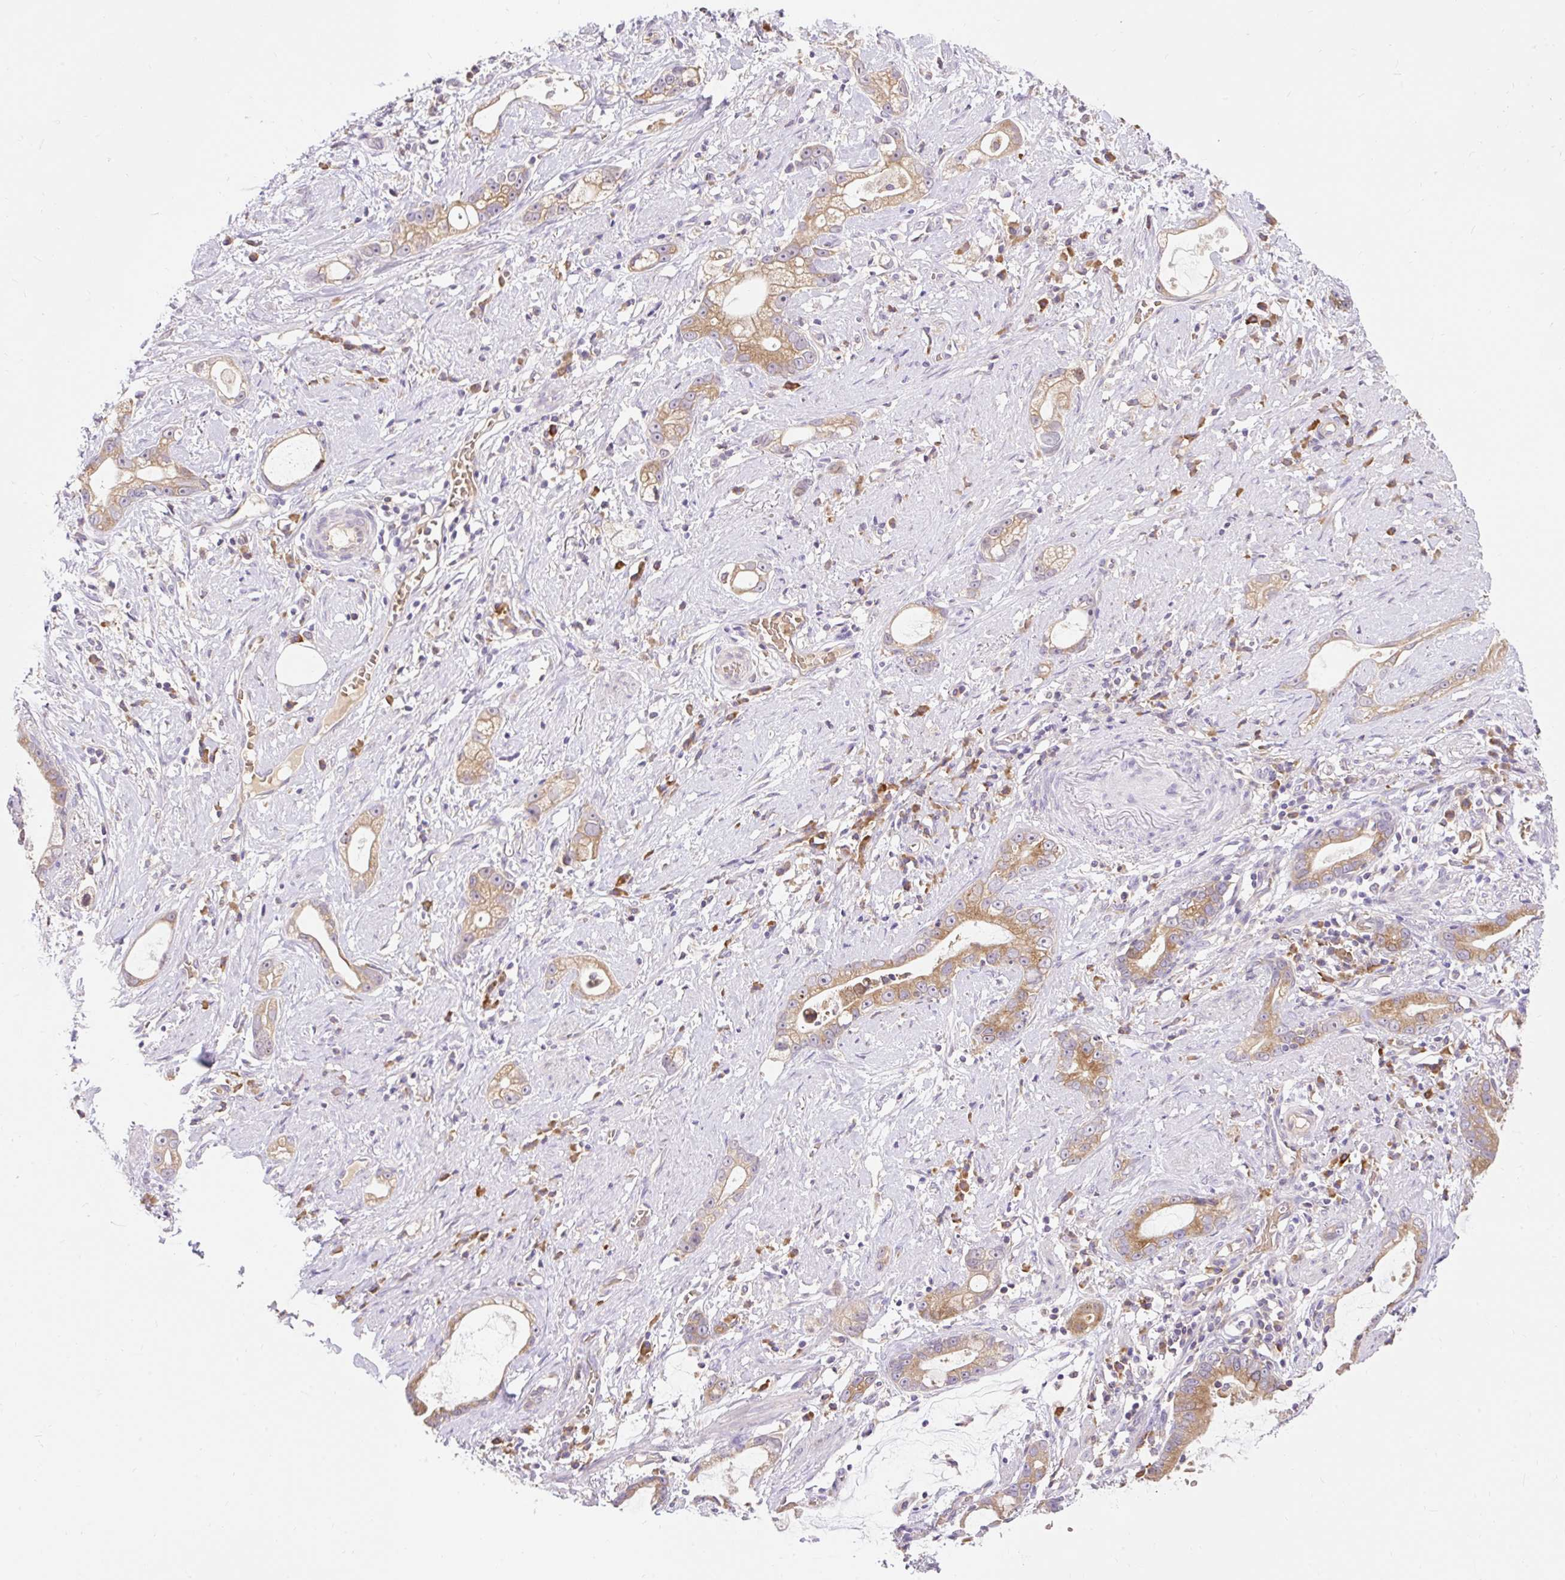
{"staining": {"intensity": "moderate", "quantity": ">75%", "location": "cytoplasmic/membranous"}, "tissue": "stomach cancer", "cell_type": "Tumor cells", "image_type": "cancer", "snomed": [{"axis": "morphology", "description": "Adenocarcinoma, NOS"}, {"axis": "topography", "description": "Stomach"}], "caption": "Immunohistochemical staining of stomach cancer (adenocarcinoma) displays moderate cytoplasmic/membranous protein expression in about >75% of tumor cells. The protein is shown in brown color, while the nuclei are stained blue.", "gene": "SEC63", "patient": {"sex": "male", "age": 55}}